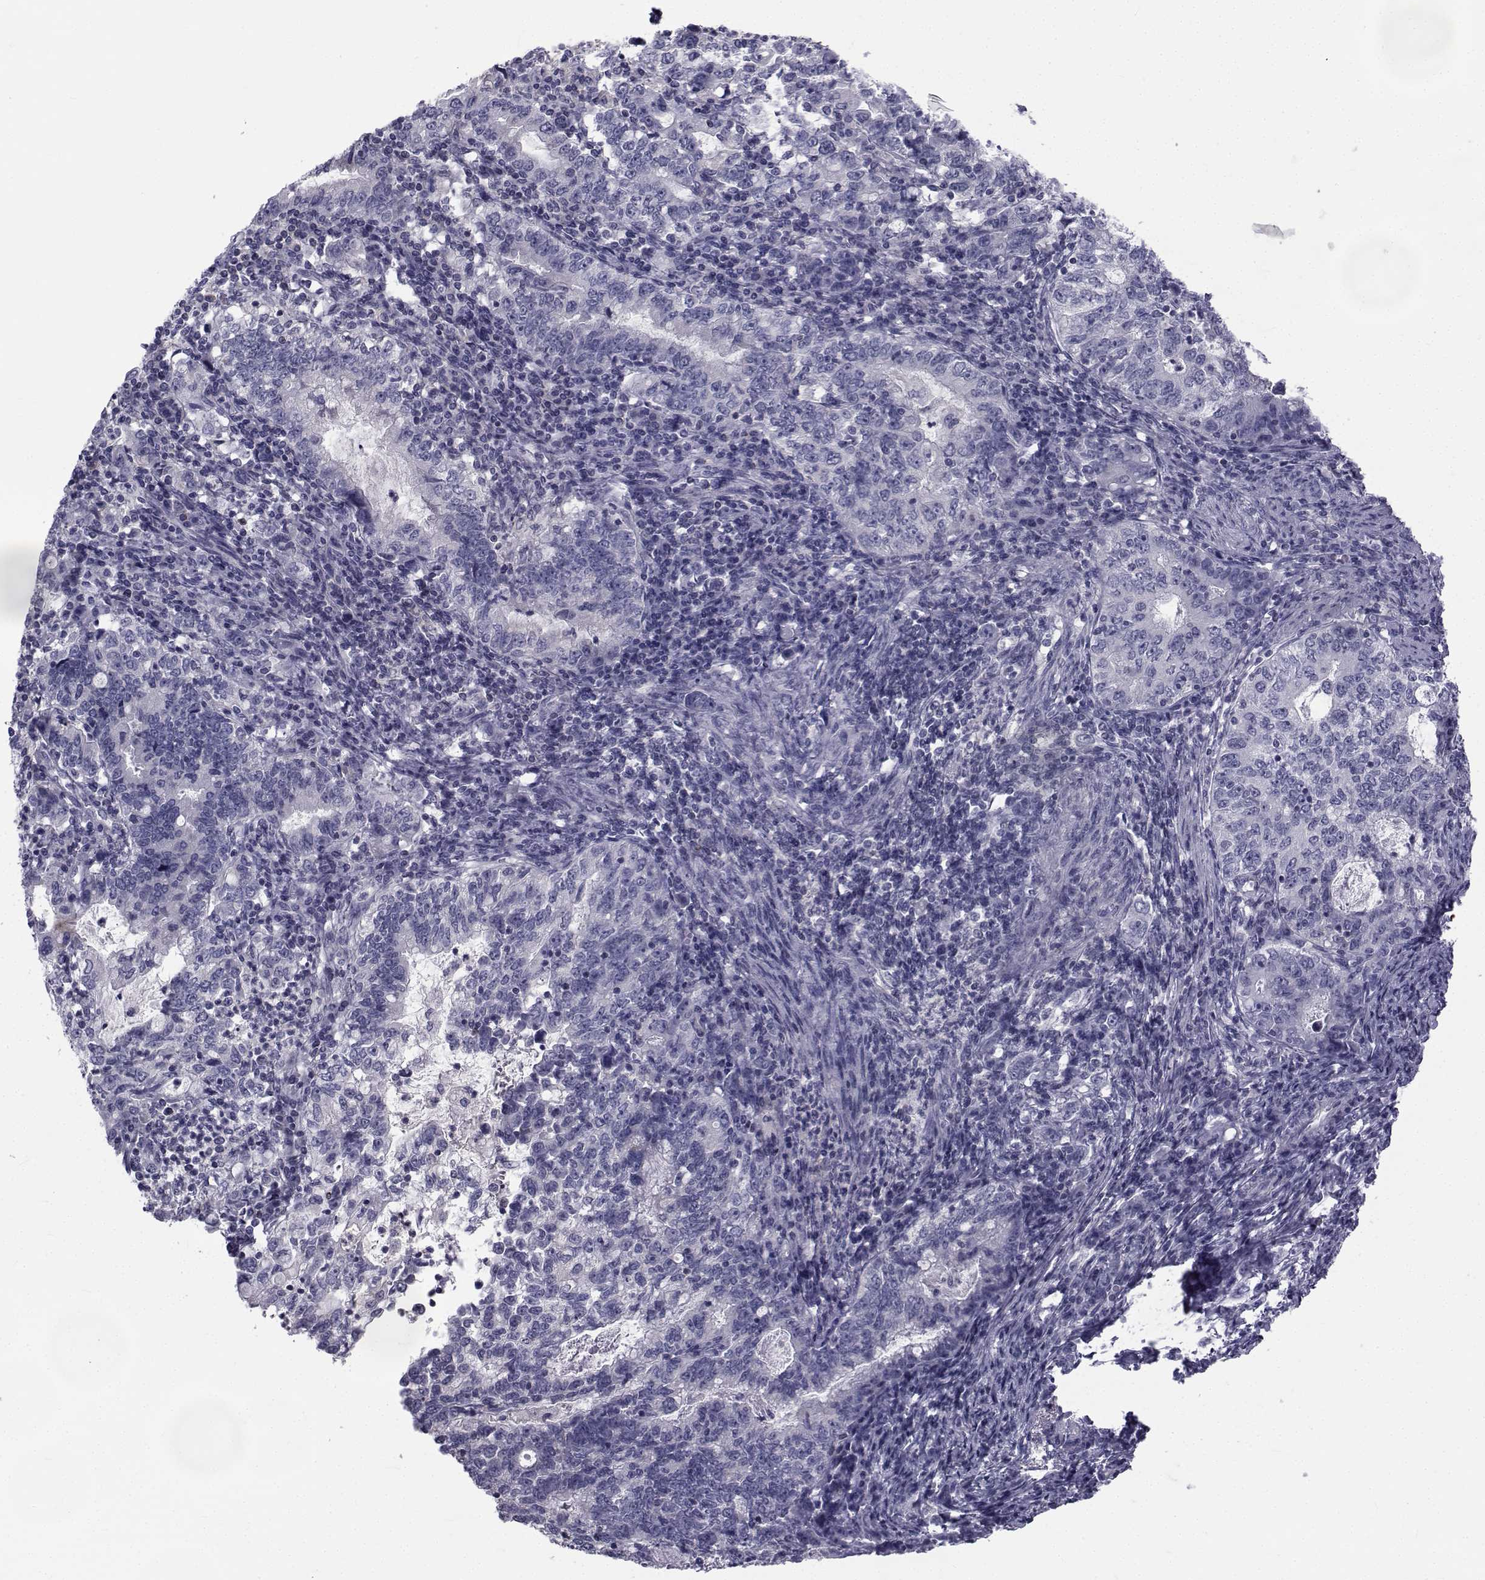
{"staining": {"intensity": "negative", "quantity": "none", "location": "none"}, "tissue": "stomach cancer", "cell_type": "Tumor cells", "image_type": "cancer", "snomed": [{"axis": "morphology", "description": "Adenocarcinoma, NOS"}, {"axis": "topography", "description": "Stomach, lower"}], "caption": "The immunohistochemistry micrograph has no significant positivity in tumor cells of stomach cancer (adenocarcinoma) tissue.", "gene": "FDXR", "patient": {"sex": "female", "age": 72}}